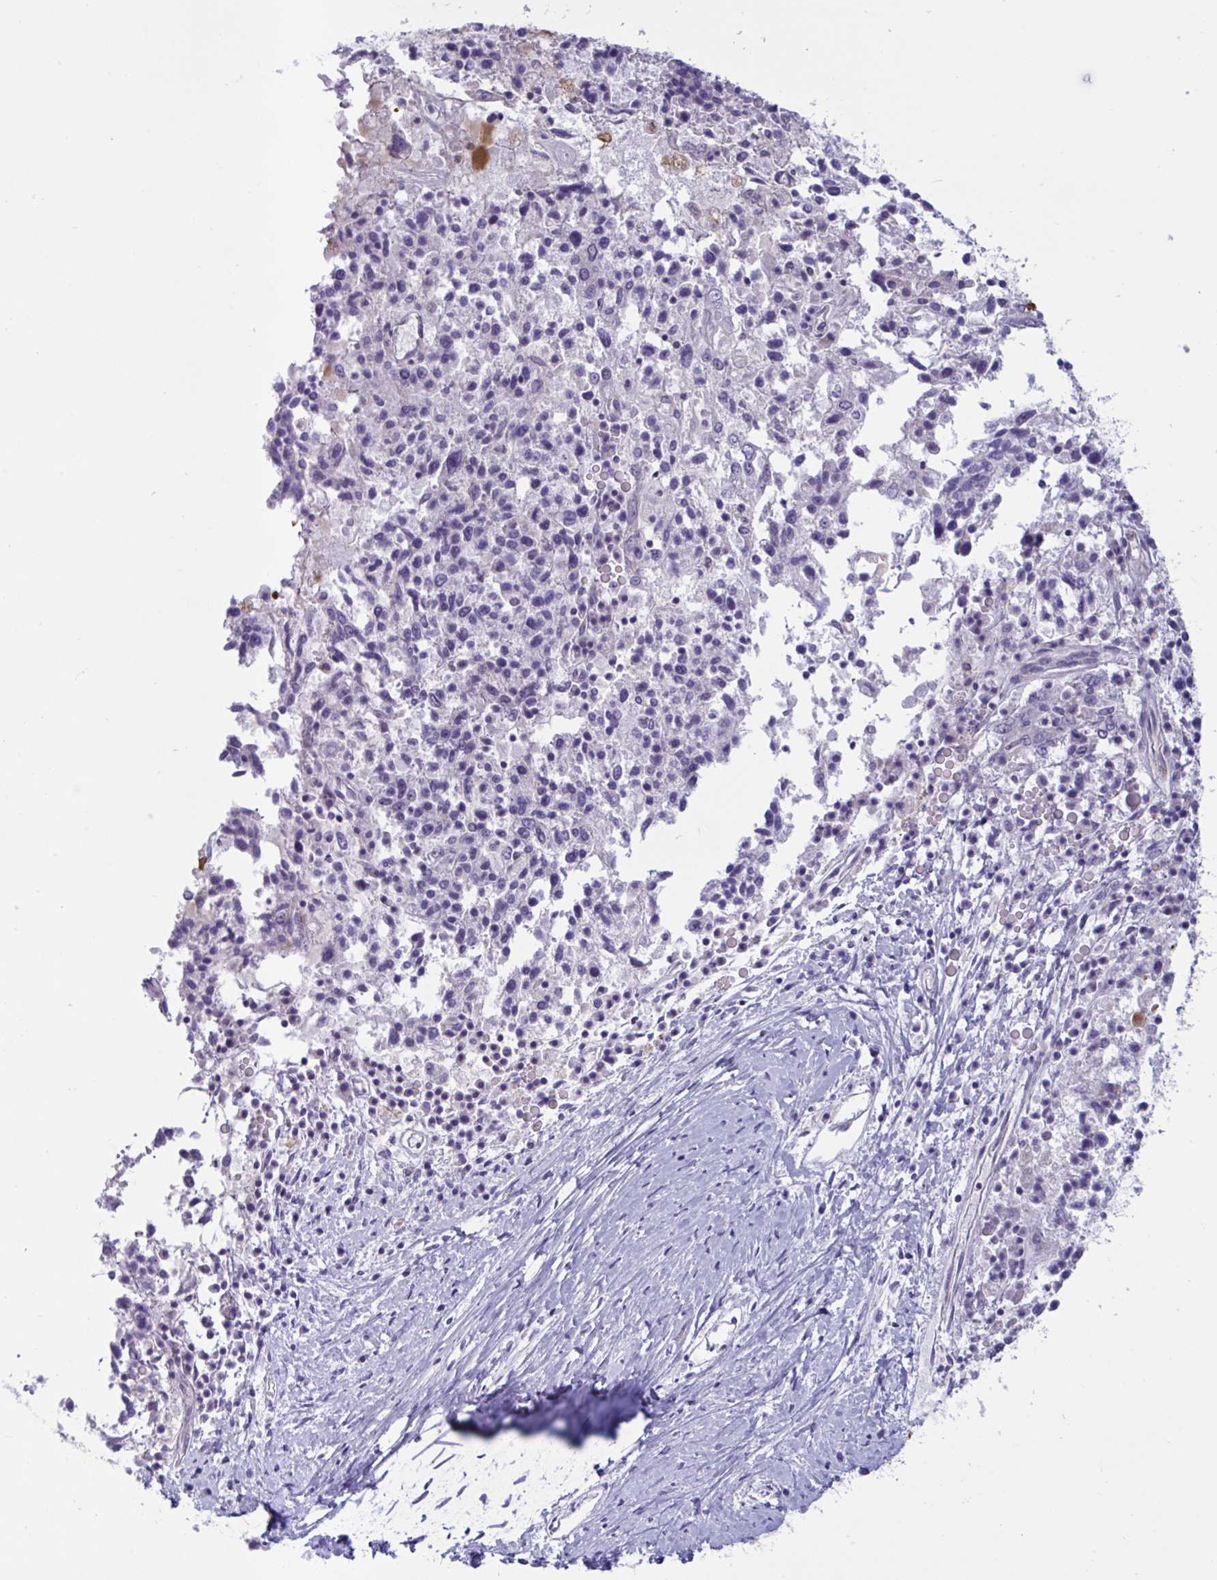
{"staining": {"intensity": "negative", "quantity": "none", "location": "none"}, "tissue": "ovarian cancer", "cell_type": "Tumor cells", "image_type": "cancer", "snomed": [{"axis": "morphology", "description": "Carcinoma, endometroid"}, {"axis": "topography", "description": "Ovary"}], "caption": "IHC photomicrograph of neoplastic tissue: human ovarian cancer (endometroid carcinoma) stained with DAB (3,3'-diaminobenzidine) exhibits no significant protein expression in tumor cells.", "gene": "DOCK11", "patient": {"sex": "female", "age": 62}}